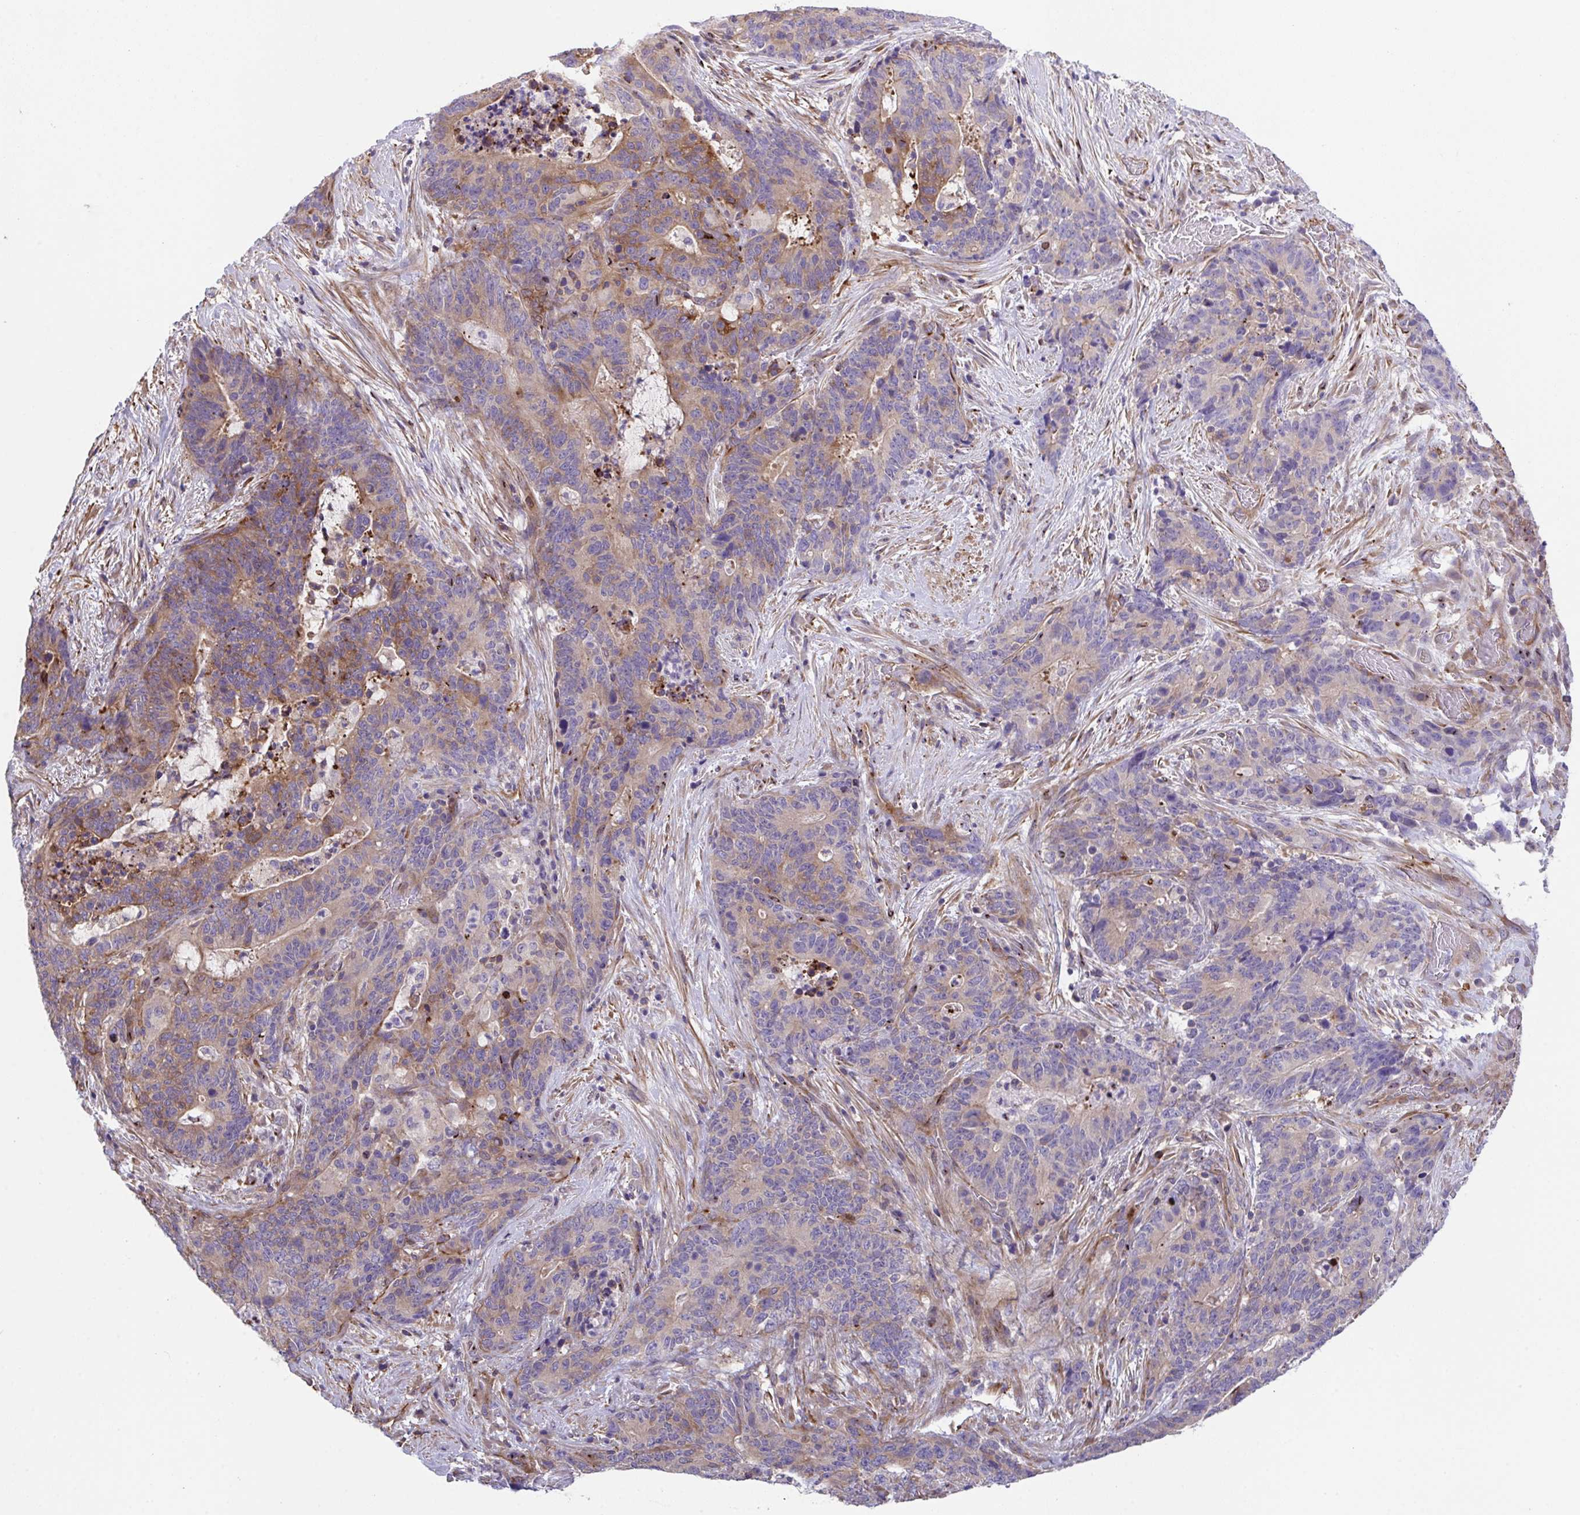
{"staining": {"intensity": "weak", "quantity": "25%-75%", "location": "cytoplasmic/membranous"}, "tissue": "stomach cancer", "cell_type": "Tumor cells", "image_type": "cancer", "snomed": [{"axis": "morphology", "description": "Normal tissue, NOS"}, {"axis": "morphology", "description": "Adenocarcinoma, NOS"}, {"axis": "topography", "description": "Stomach"}], "caption": "A photomicrograph of human adenocarcinoma (stomach) stained for a protein demonstrates weak cytoplasmic/membranous brown staining in tumor cells.", "gene": "PPIH", "patient": {"sex": "female", "age": 64}}